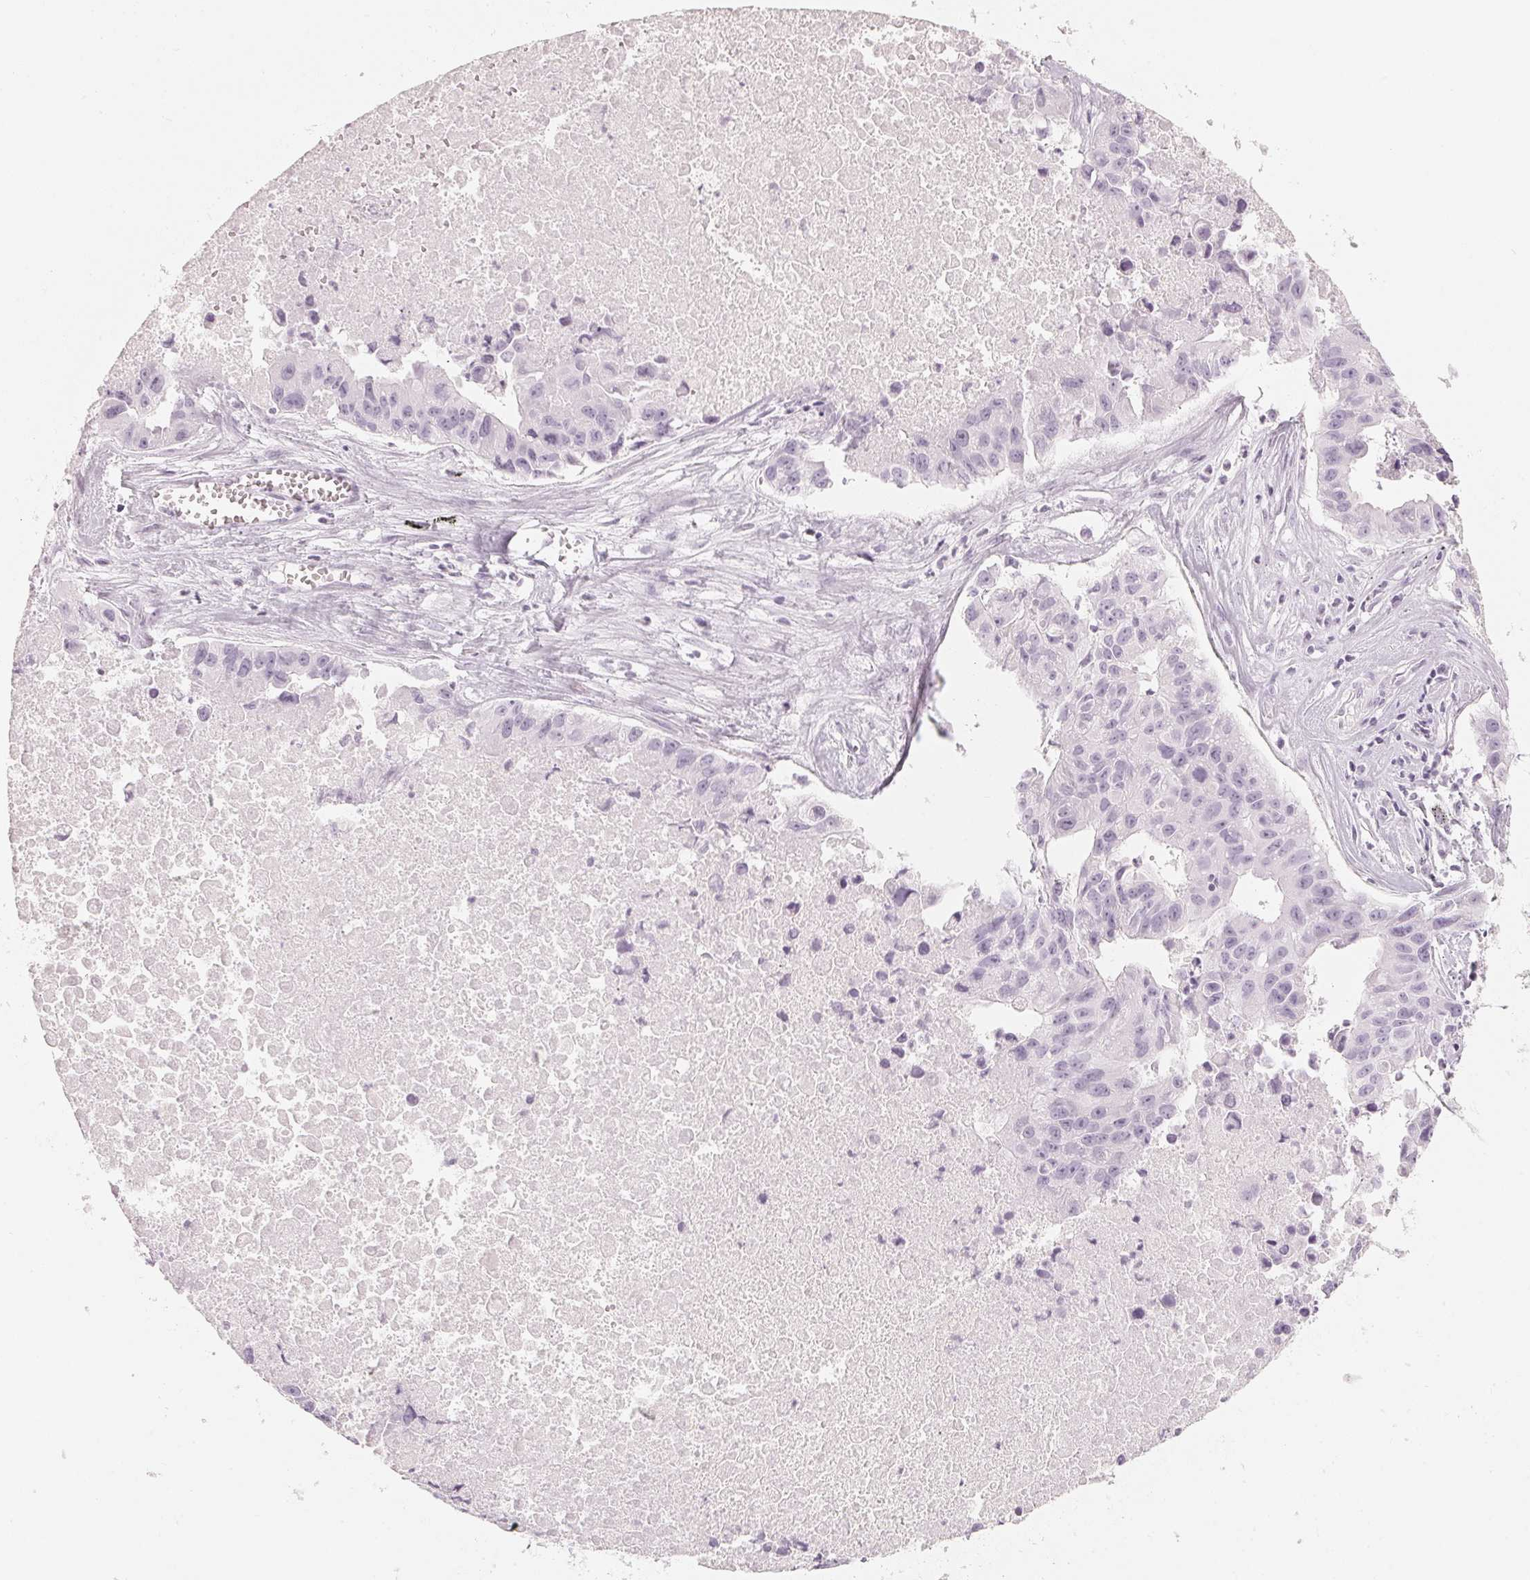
{"staining": {"intensity": "negative", "quantity": "none", "location": "none"}, "tissue": "lung cancer", "cell_type": "Tumor cells", "image_type": "cancer", "snomed": [{"axis": "morphology", "description": "Adenocarcinoma, NOS"}, {"axis": "topography", "description": "Lymph node"}, {"axis": "topography", "description": "Lung"}], "caption": "Tumor cells are negative for protein expression in human adenocarcinoma (lung). (DAB (3,3'-diaminobenzidine) immunohistochemistry (IHC) with hematoxylin counter stain).", "gene": "SLC22A8", "patient": {"sex": "male", "age": 64}}